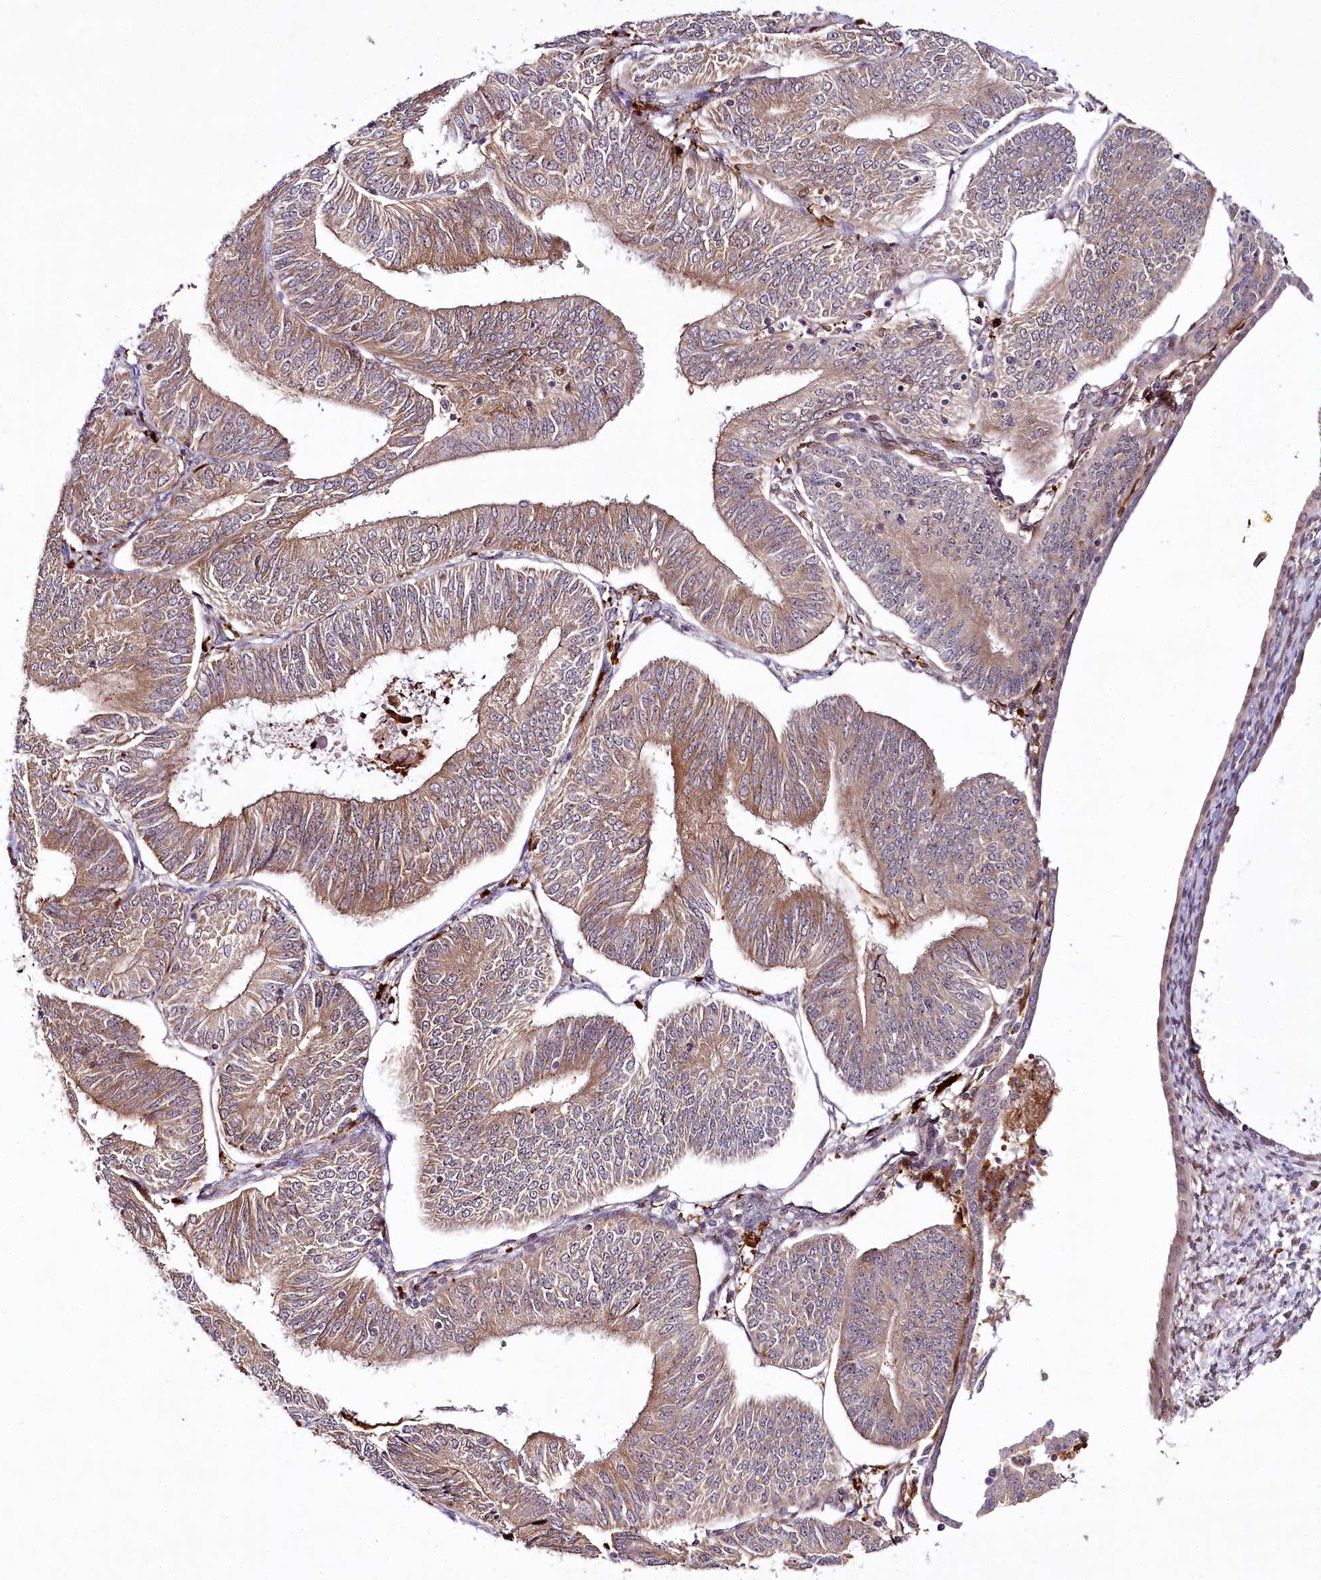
{"staining": {"intensity": "moderate", "quantity": ">75%", "location": "cytoplasmic/membranous"}, "tissue": "endometrial cancer", "cell_type": "Tumor cells", "image_type": "cancer", "snomed": [{"axis": "morphology", "description": "Adenocarcinoma, NOS"}, {"axis": "topography", "description": "Endometrium"}], "caption": "A high-resolution image shows immunohistochemistry (IHC) staining of endometrial cancer, which reveals moderate cytoplasmic/membranous staining in approximately >75% of tumor cells. The staining was performed using DAB to visualize the protein expression in brown, while the nuclei were stained in blue with hematoxylin (Magnification: 20x).", "gene": "WDR36", "patient": {"sex": "female", "age": 58}}